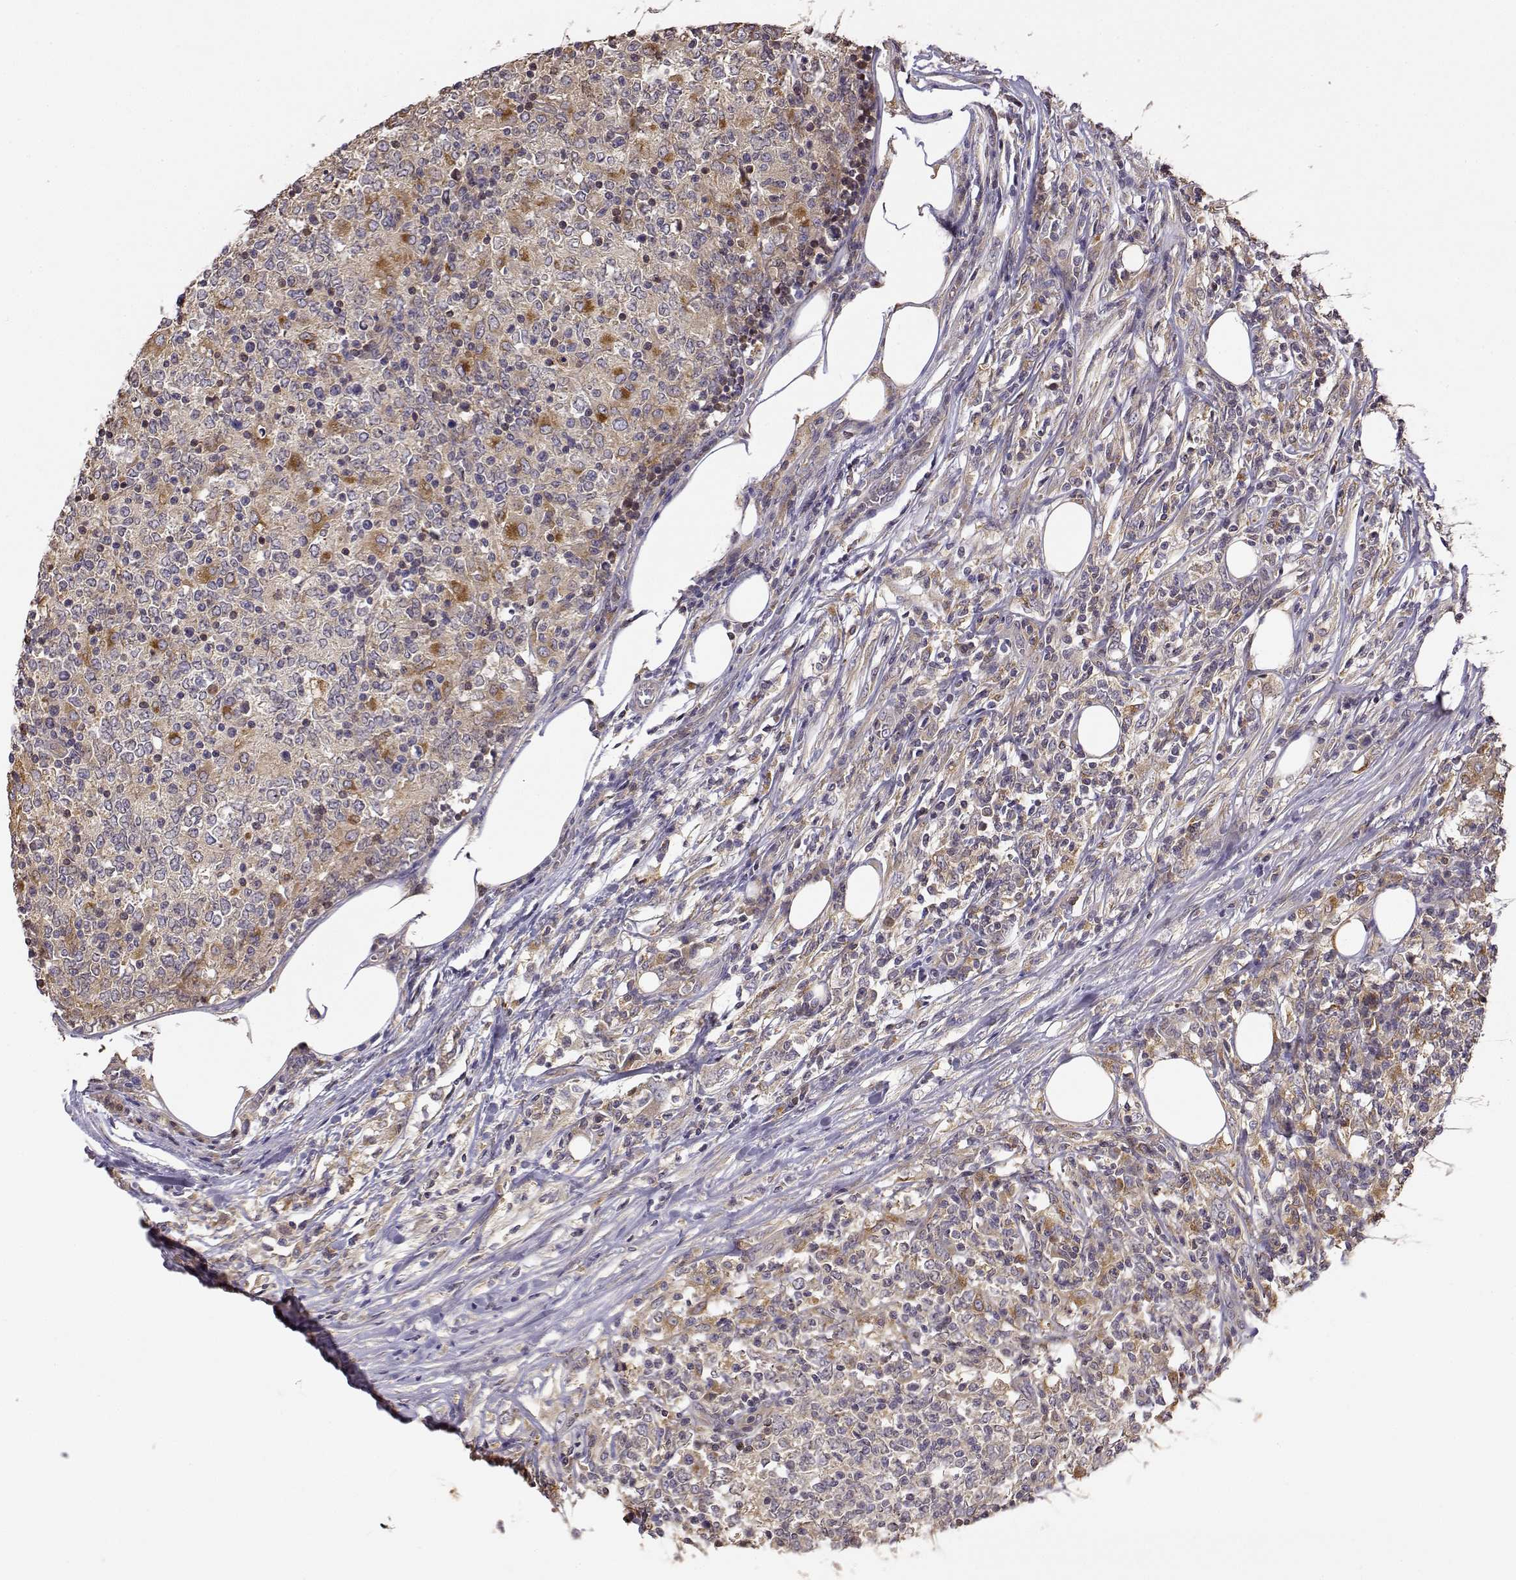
{"staining": {"intensity": "moderate", "quantity": "<25%", "location": "cytoplasmic/membranous"}, "tissue": "lymphoma", "cell_type": "Tumor cells", "image_type": "cancer", "snomed": [{"axis": "morphology", "description": "Malignant lymphoma, non-Hodgkin's type, High grade"}, {"axis": "topography", "description": "Lymph node"}], "caption": "Malignant lymphoma, non-Hodgkin's type (high-grade) stained with IHC reveals moderate cytoplasmic/membranous expression in about <25% of tumor cells.", "gene": "CRIM1", "patient": {"sex": "female", "age": 84}}